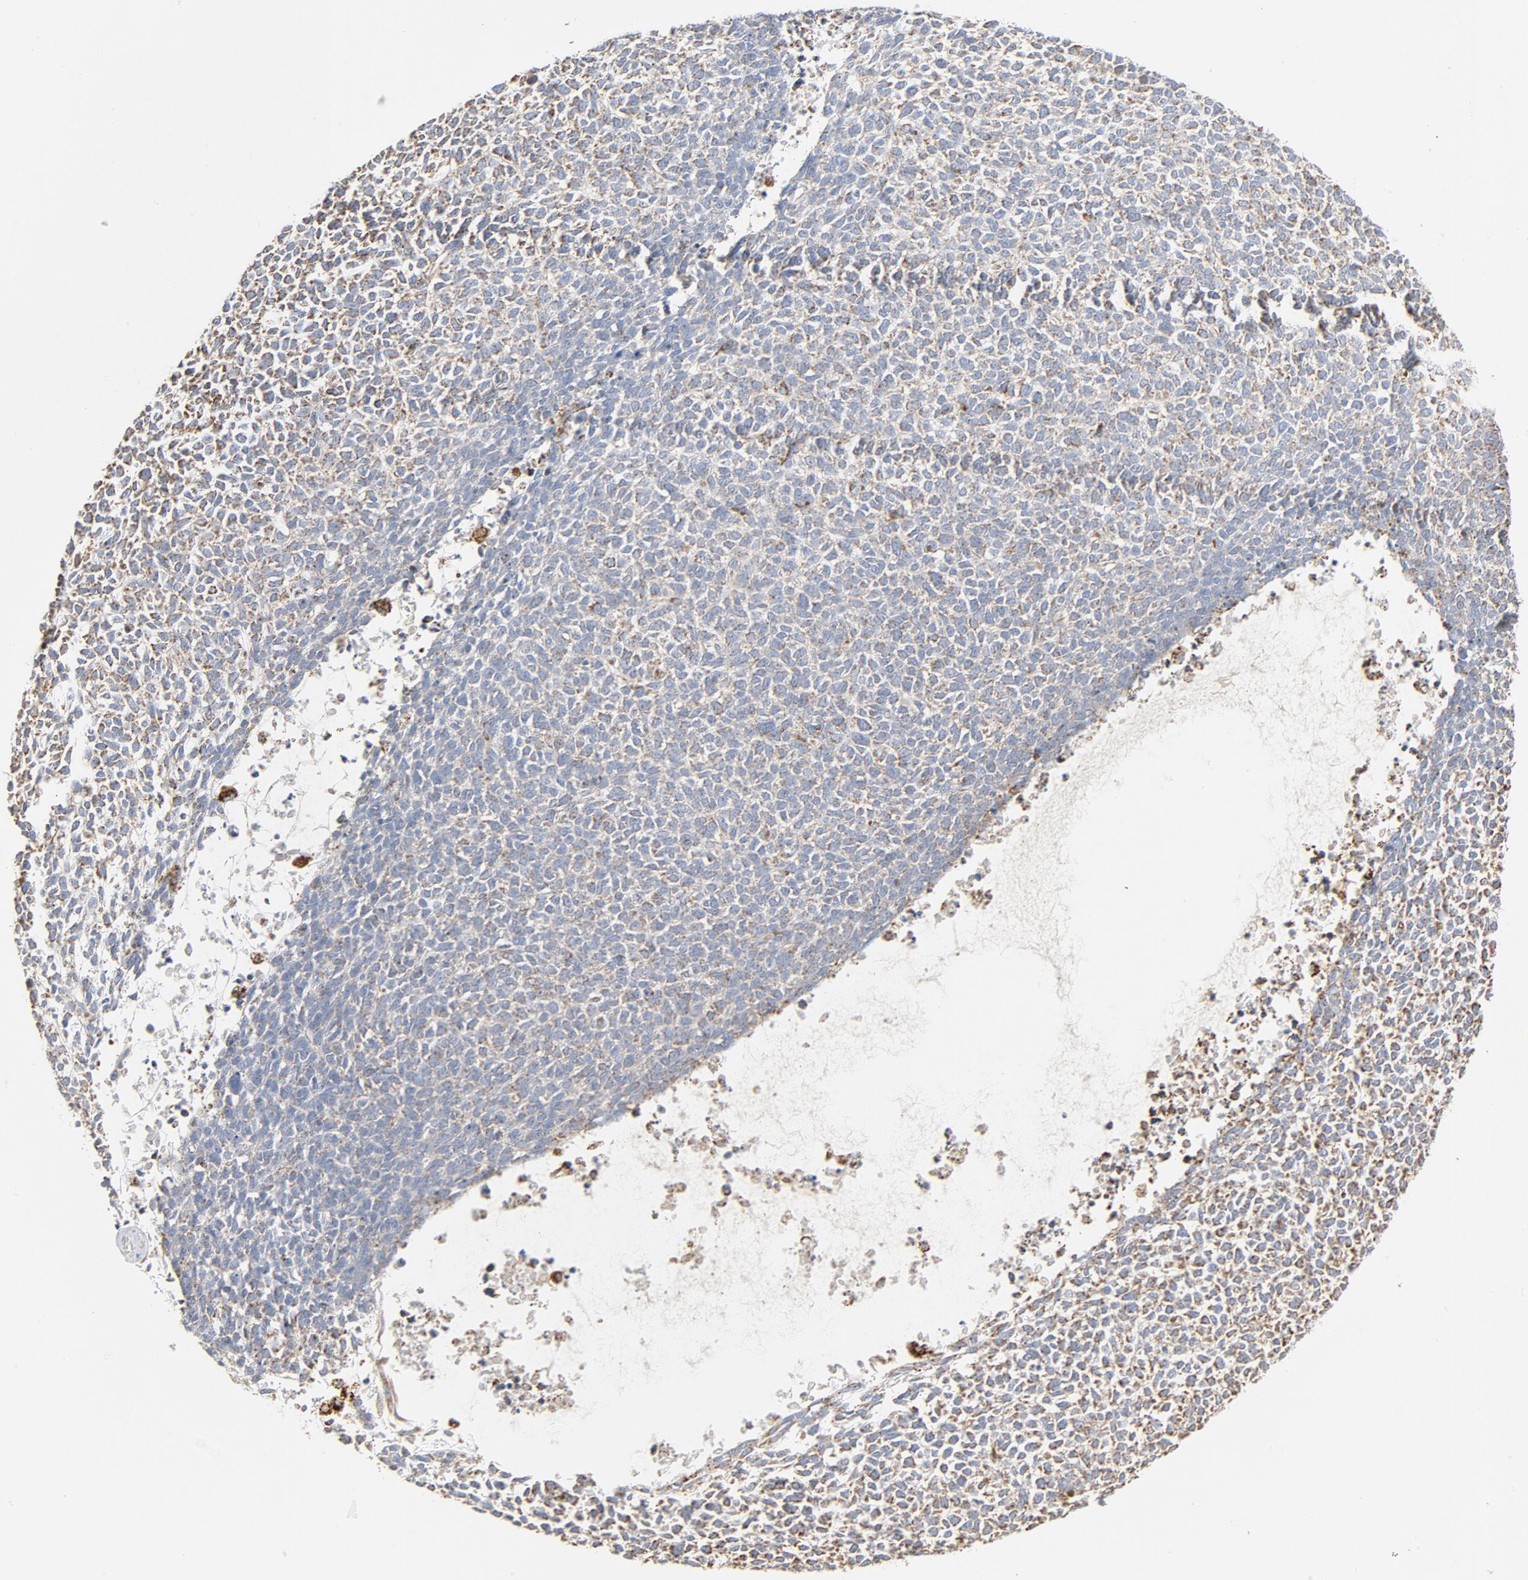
{"staining": {"intensity": "weak", "quantity": ">75%", "location": "cytoplasmic/membranous"}, "tissue": "skin cancer", "cell_type": "Tumor cells", "image_type": "cancer", "snomed": [{"axis": "morphology", "description": "Basal cell carcinoma"}, {"axis": "topography", "description": "Skin"}], "caption": "Brown immunohistochemical staining in skin basal cell carcinoma reveals weak cytoplasmic/membranous staining in approximately >75% of tumor cells.", "gene": "SETD3", "patient": {"sex": "female", "age": 84}}